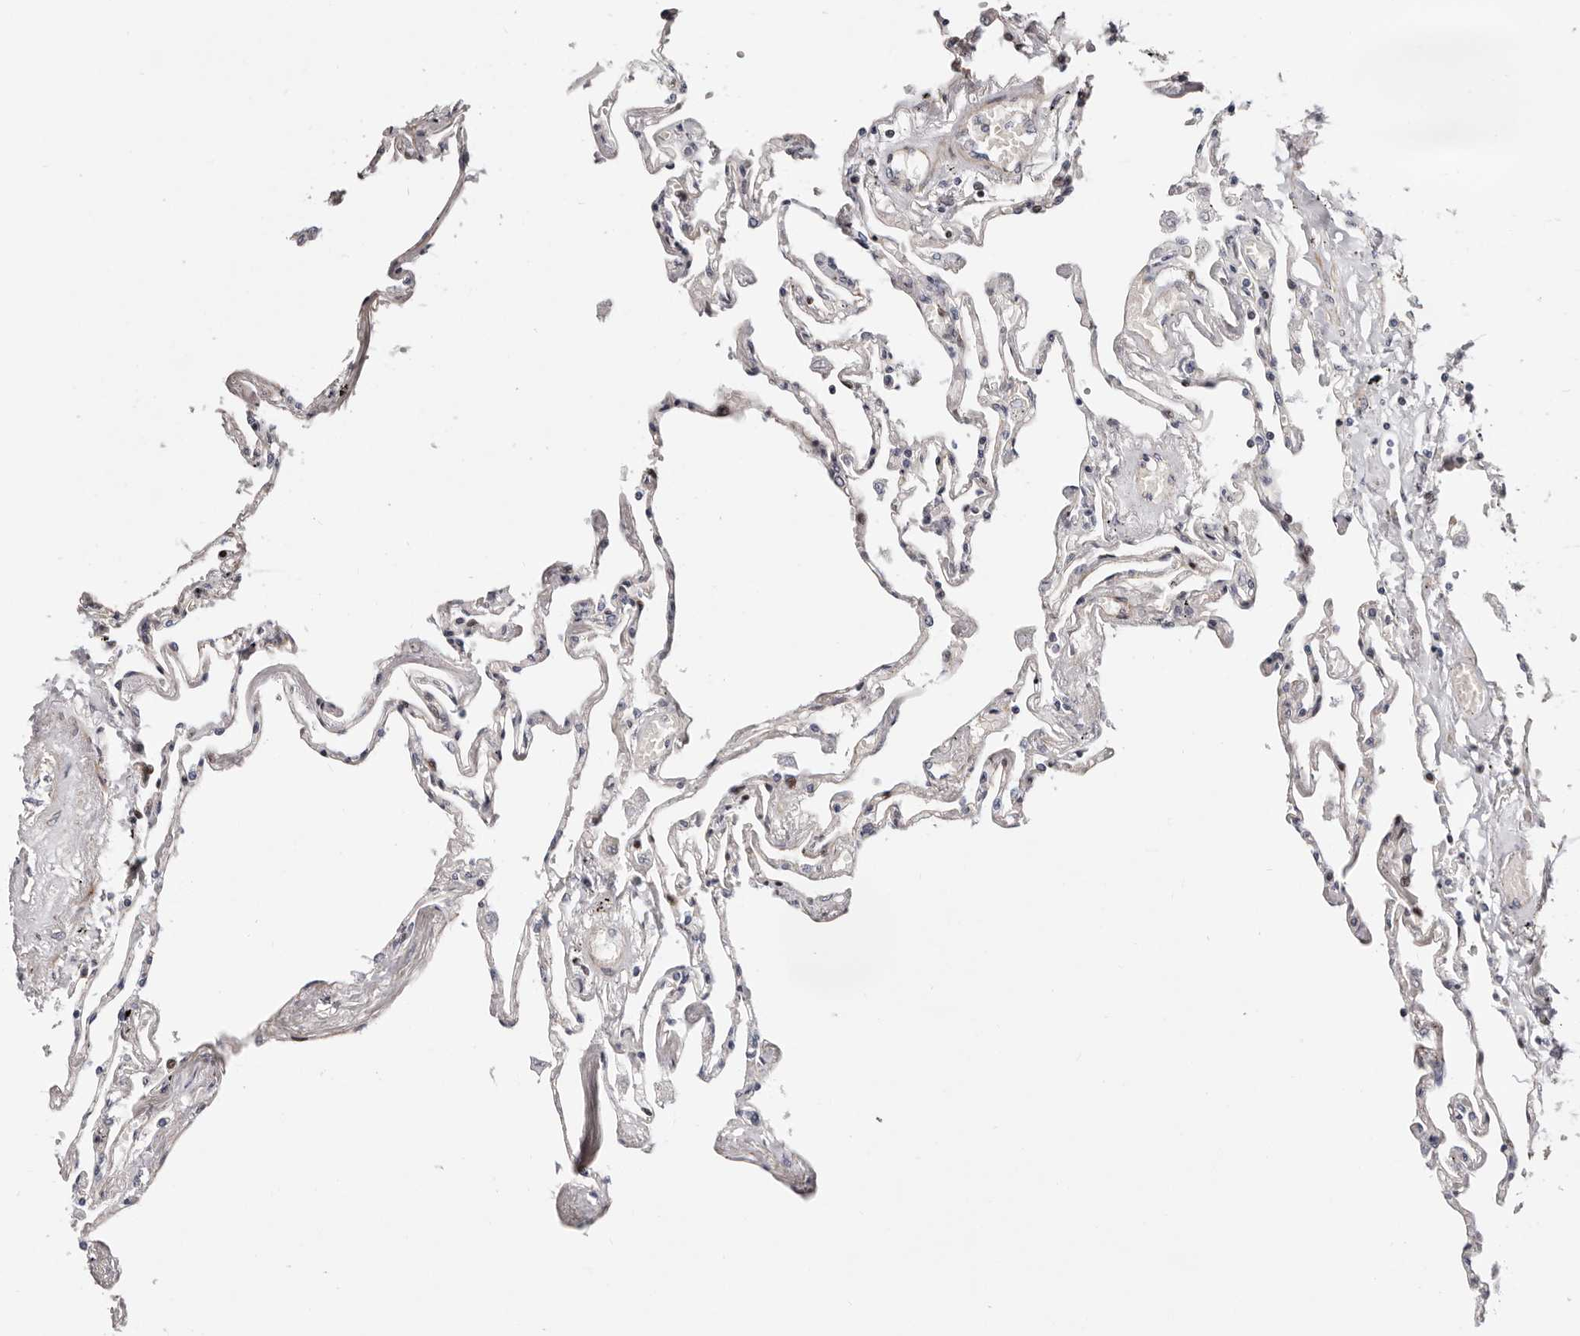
{"staining": {"intensity": "moderate", "quantity": "<25%", "location": "nuclear"}, "tissue": "lung", "cell_type": "Alveolar cells", "image_type": "normal", "snomed": [{"axis": "morphology", "description": "Normal tissue, NOS"}, {"axis": "topography", "description": "Lung"}], "caption": "DAB (3,3'-diaminobenzidine) immunohistochemical staining of benign lung demonstrates moderate nuclear protein staining in about <25% of alveolar cells. (DAB (3,3'-diaminobenzidine) IHC with brightfield microscopy, high magnification).", "gene": "EPHX3", "patient": {"sex": "female", "age": 67}}